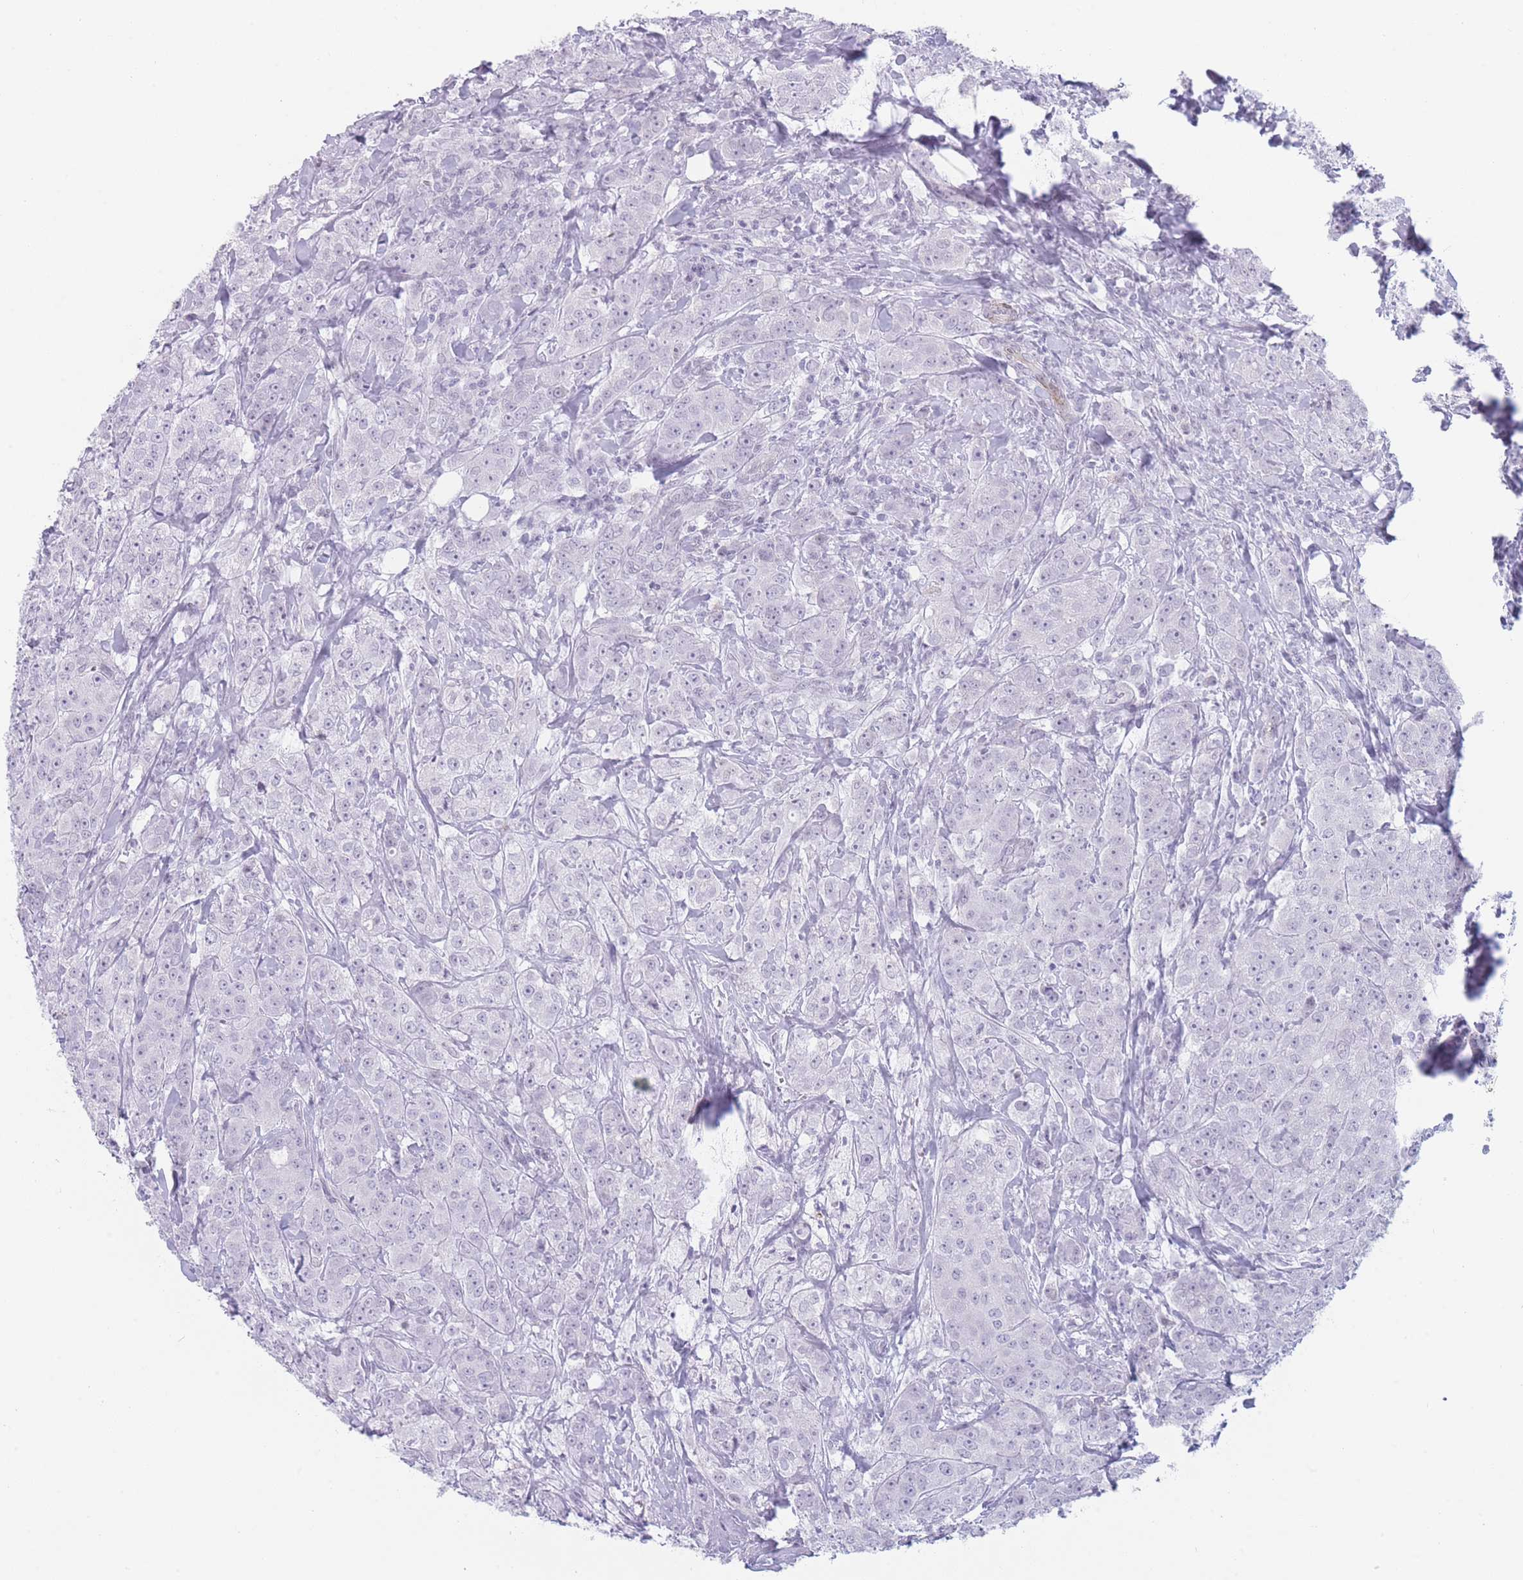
{"staining": {"intensity": "negative", "quantity": "none", "location": "none"}, "tissue": "breast cancer", "cell_type": "Tumor cells", "image_type": "cancer", "snomed": [{"axis": "morphology", "description": "Duct carcinoma"}, {"axis": "topography", "description": "Breast"}], "caption": "Human breast cancer (intraductal carcinoma) stained for a protein using immunohistochemistry exhibits no positivity in tumor cells.", "gene": "IFNA6", "patient": {"sex": "female", "age": 43}}